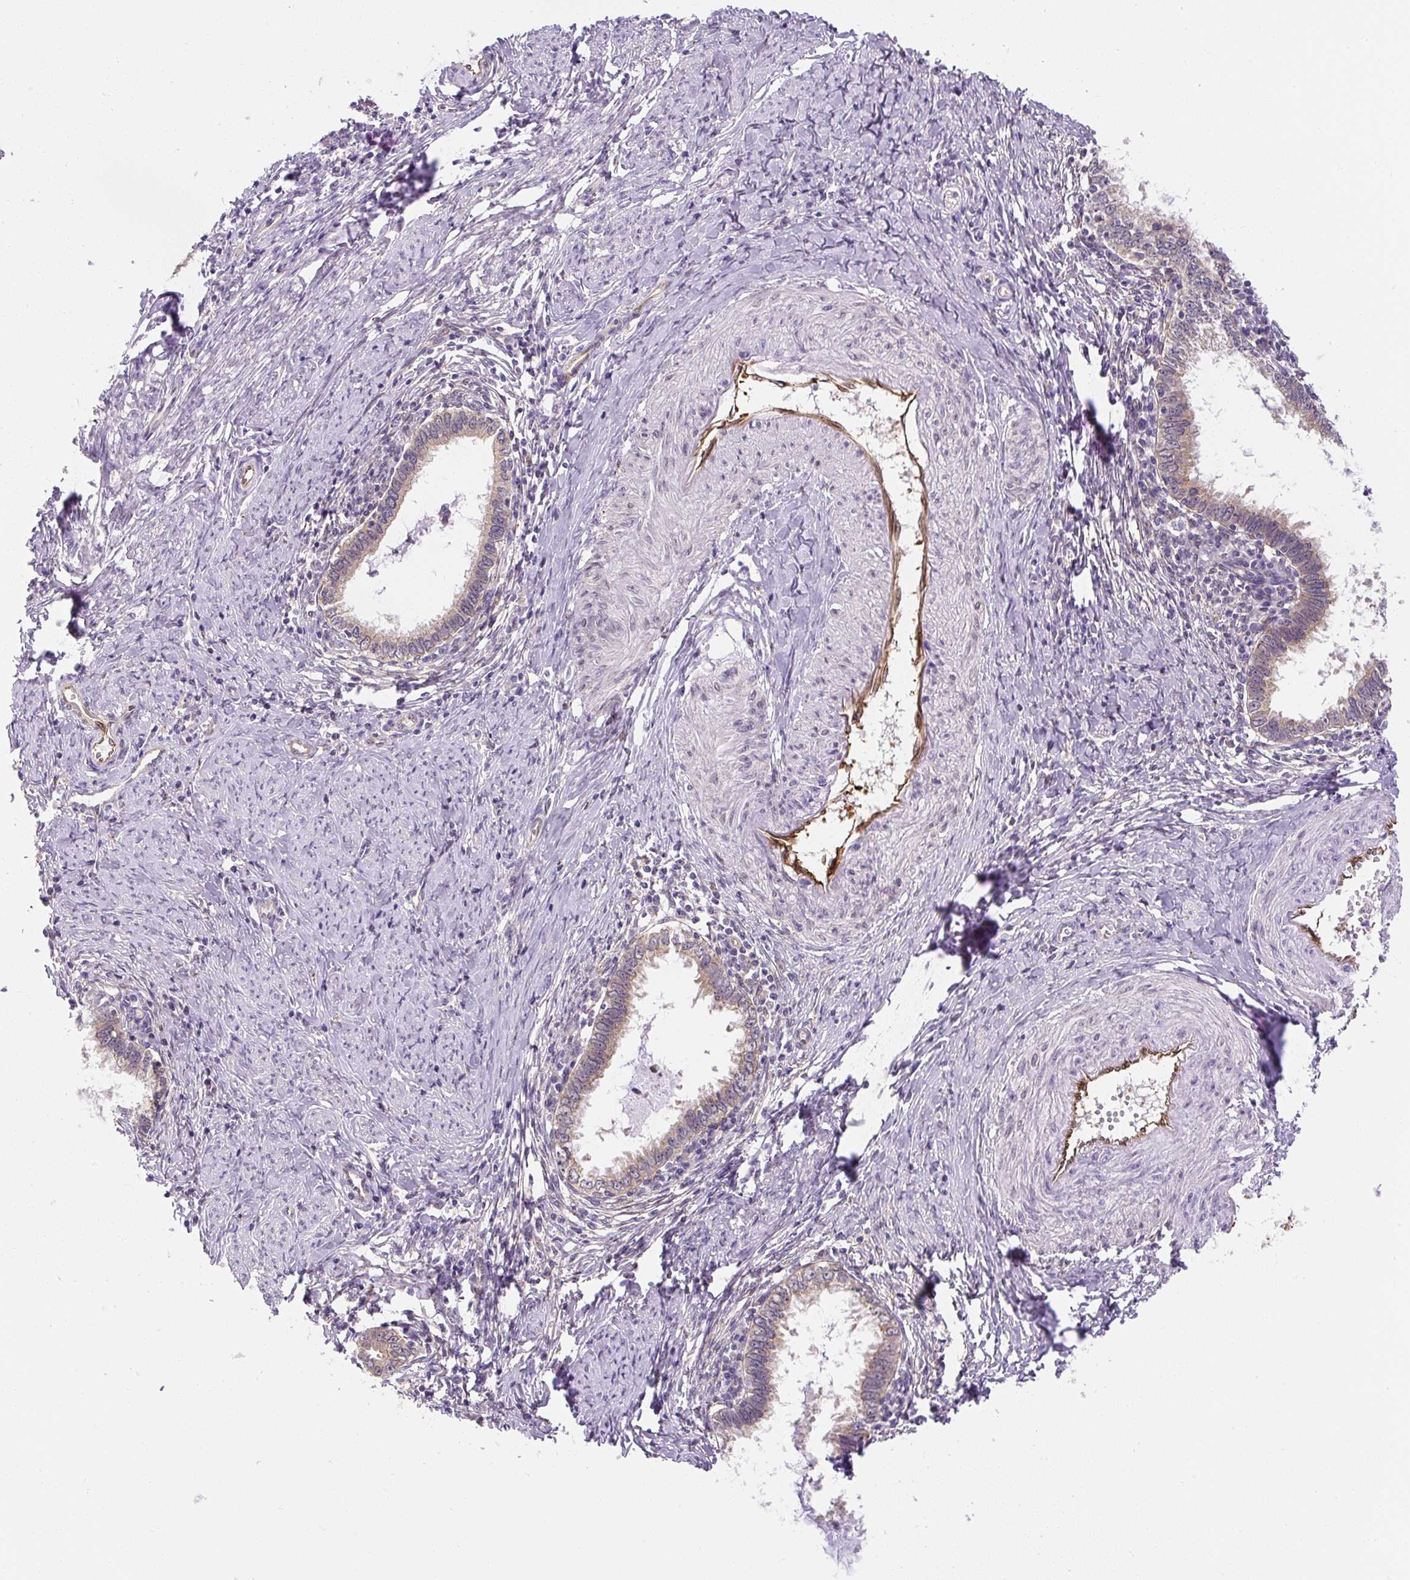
{"staining": {"intensity": "moderate", "quantity": ">75%", "location": "cytoplasmic/membranous"}, "tissue": "cervical cancer", "cell_type": "Tumor cells", "image_type": "cancer", "snomed": [{"axis": "morphology", "description": "Adenocarcinoma, NOS"}, {"axis": "topography", "description": "Cervix"}], "caption": "Immunohistochemical staining of cervical adenocarcinoma displays medium levels of moderate cytoplasmic/membranous positivity in approximately >75% of tumor cells.", "gene": "PLA2G4A", "patient": {"sex": "female", "age": 36}}